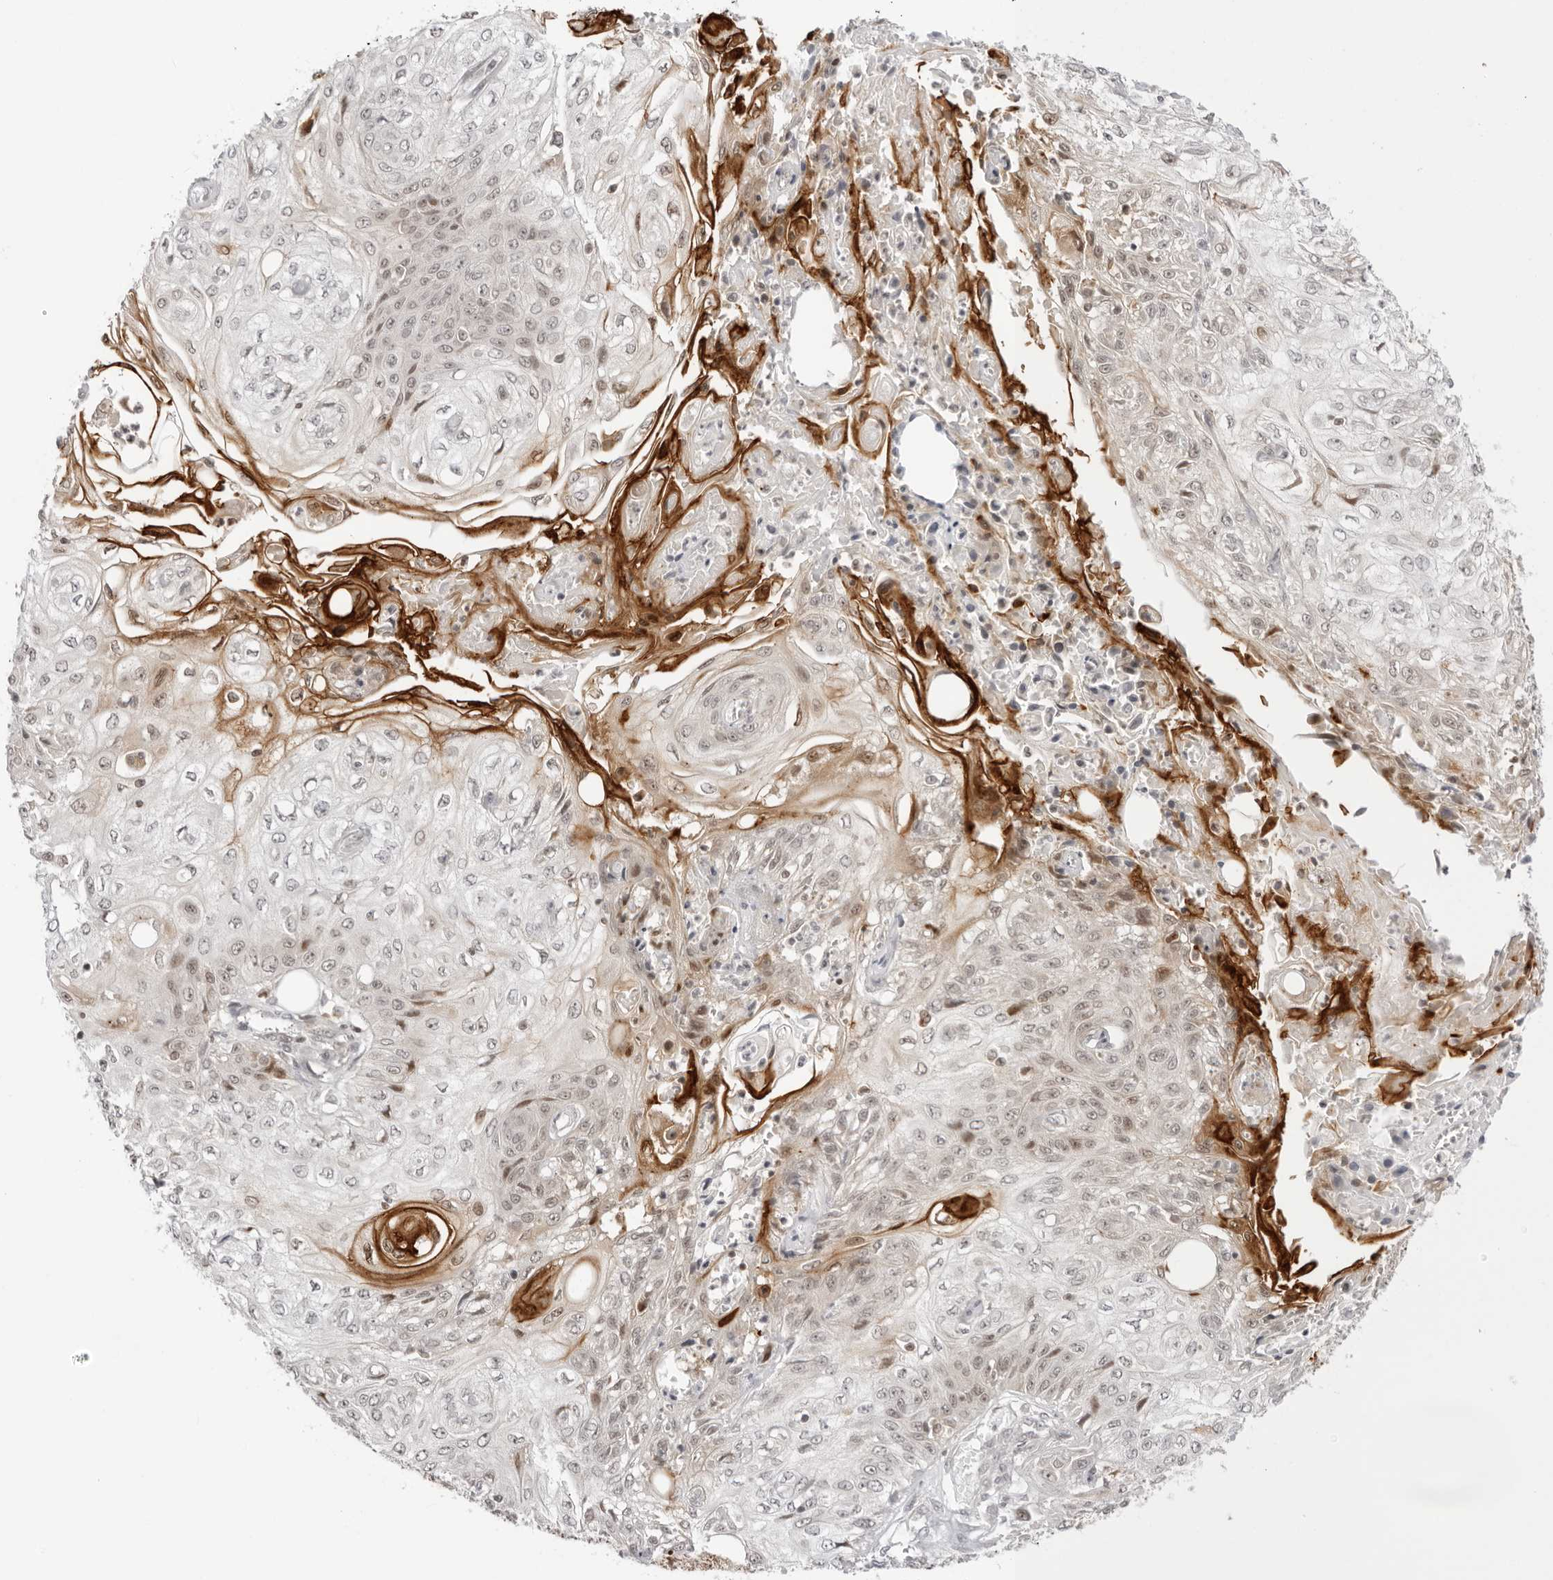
{"staining": {"intensity": "weak", "quantity": "25%-75%", "location": "nuclear"}, "tissue": "skin cancer", "cell_type": "Tumor cells", "image_type": "cancer", "snomed": [{"axis": "morphology", "description": "Squamous cell carcinoma, NOS"}, {"axis": "morphology", "description": "Squamous cell carcinoma, metastatic, NOS"}, {"axis": "topography", "description": "Skin"}, {"axis": "topography", "description": "Lymph node"}], "caption": "Immunohistochemistry (IHC) photomicrograph of neoplastic tissue: human metastatic squamous cell carcinoma (skin) stained using IHC displays low levels of weak protein expression localized specifically in the nuclear of tumor cells, appearing as a nuclear brown color.", "gene": "RNF146", "patient": {"sex": "male", "age": 75}}